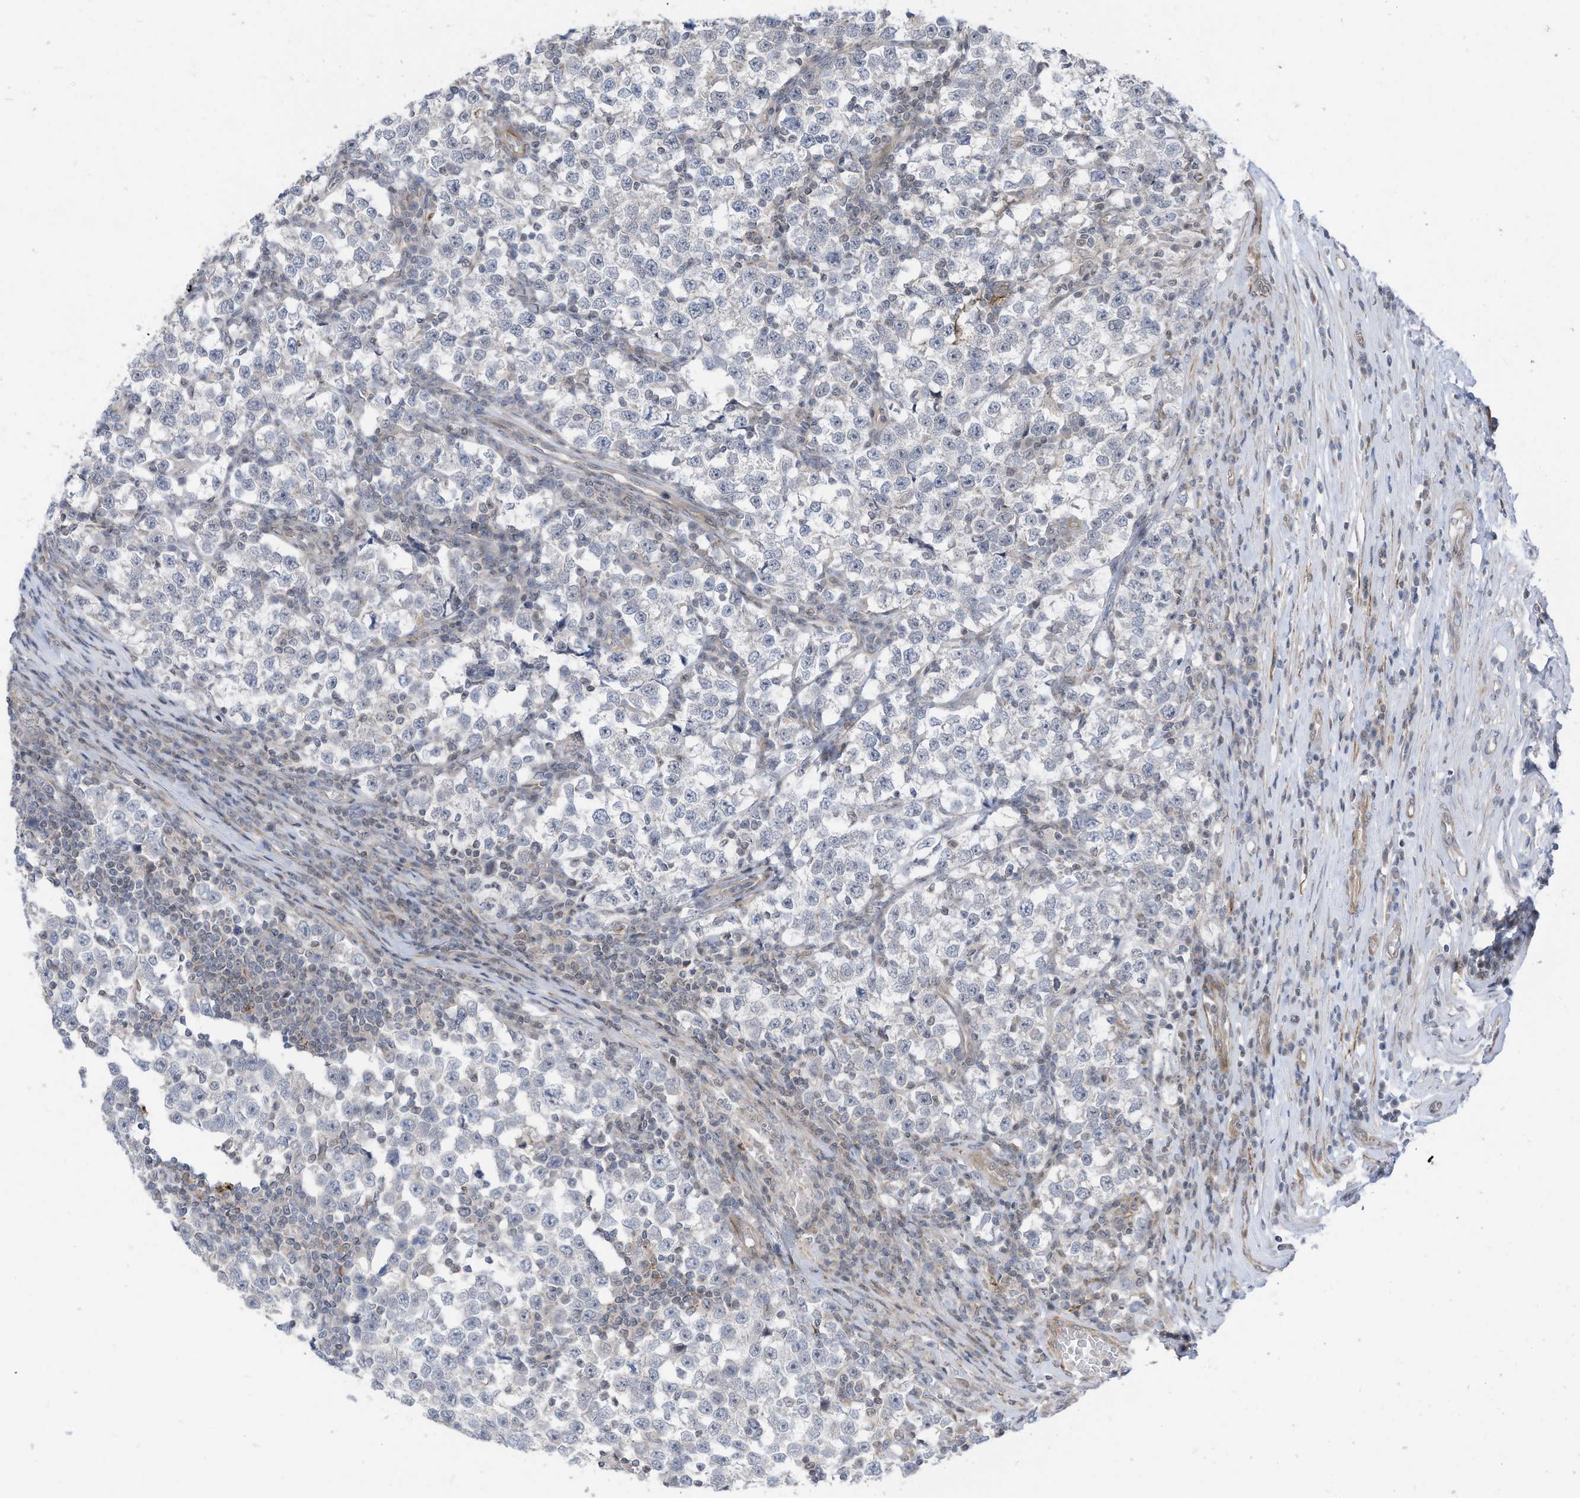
{"staining": {"intensity": "negative", "quantity": "none", "location": "none"}, "tissue": "testis cancer", "cell_type": "Tumor cells", "image_type": "cancer", "snomed": [{"axis": "morphology", "description": "Normal tissue, NOS"}, {"axis": "morphology", "description": "Seminoma, NOS"}, {"axis": "topography", "description": "Testis"}], "caption": "A histopathology image of testis cancer (seminoma) stained for a protein displays no brown staining in tumor cells.", "gene": "GPATCH3", "patient": {"sex": "male", "age": 43}}